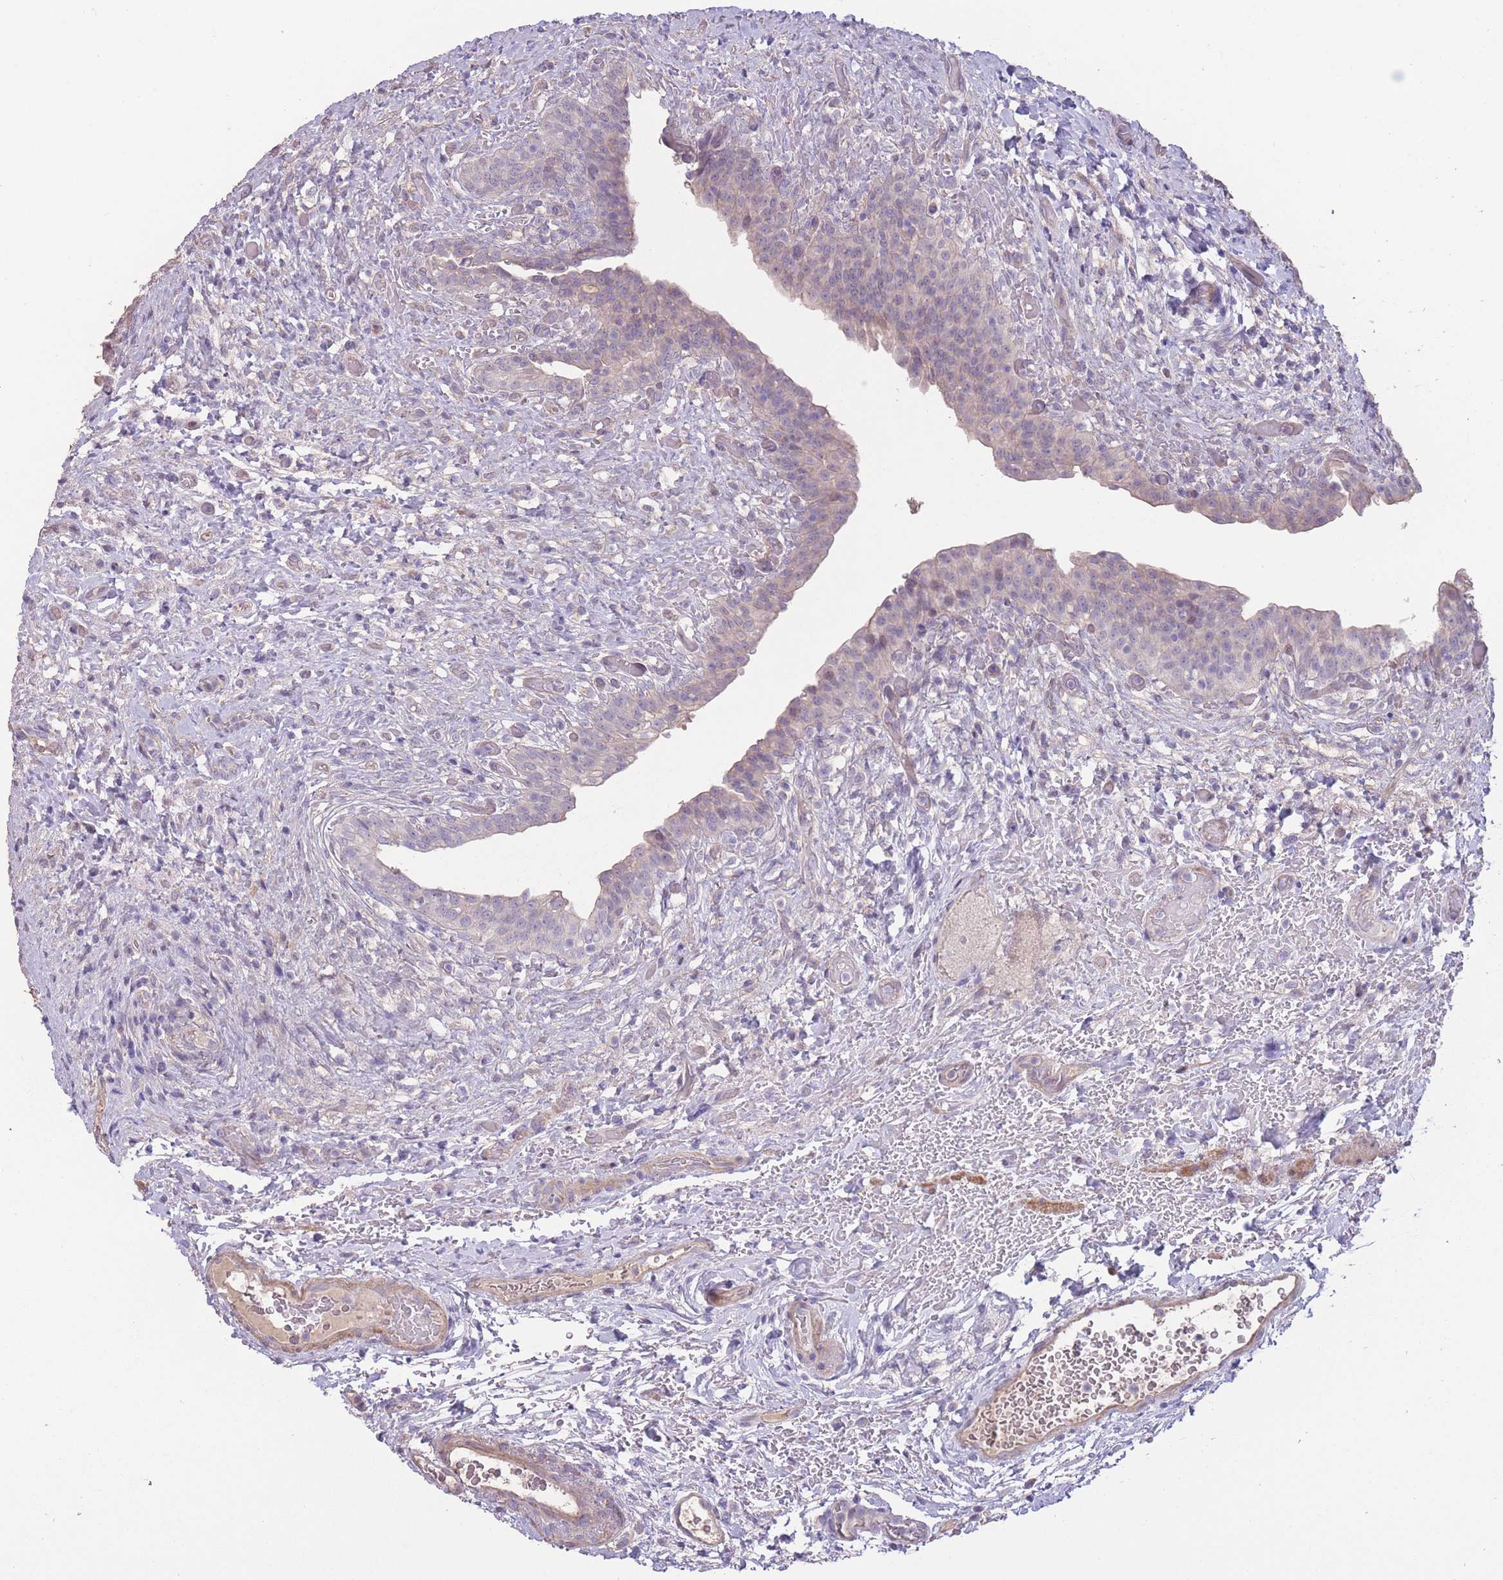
{"staining": {"intensity": "negative", "quantity": "none", "location": "none"}, "tissue": "urinary bladder", "cell_type": "Urothelial cells", "image_type": "normal", "snomed": [{"axis": "morphology", "description": "Normal tissue, NOS"}, {"axis": "topography", "description": "Urinary bladder"}], "caption": "Immunohistochemical staining of normal urinary bladder displays no significant staining in urothelial cells. (Brightfield microscopy of DAB immunohistochemistry (IHC) at high magnification).", "gene": "RSPH10B2", "patient": {"sex": "male", "age": 69}}